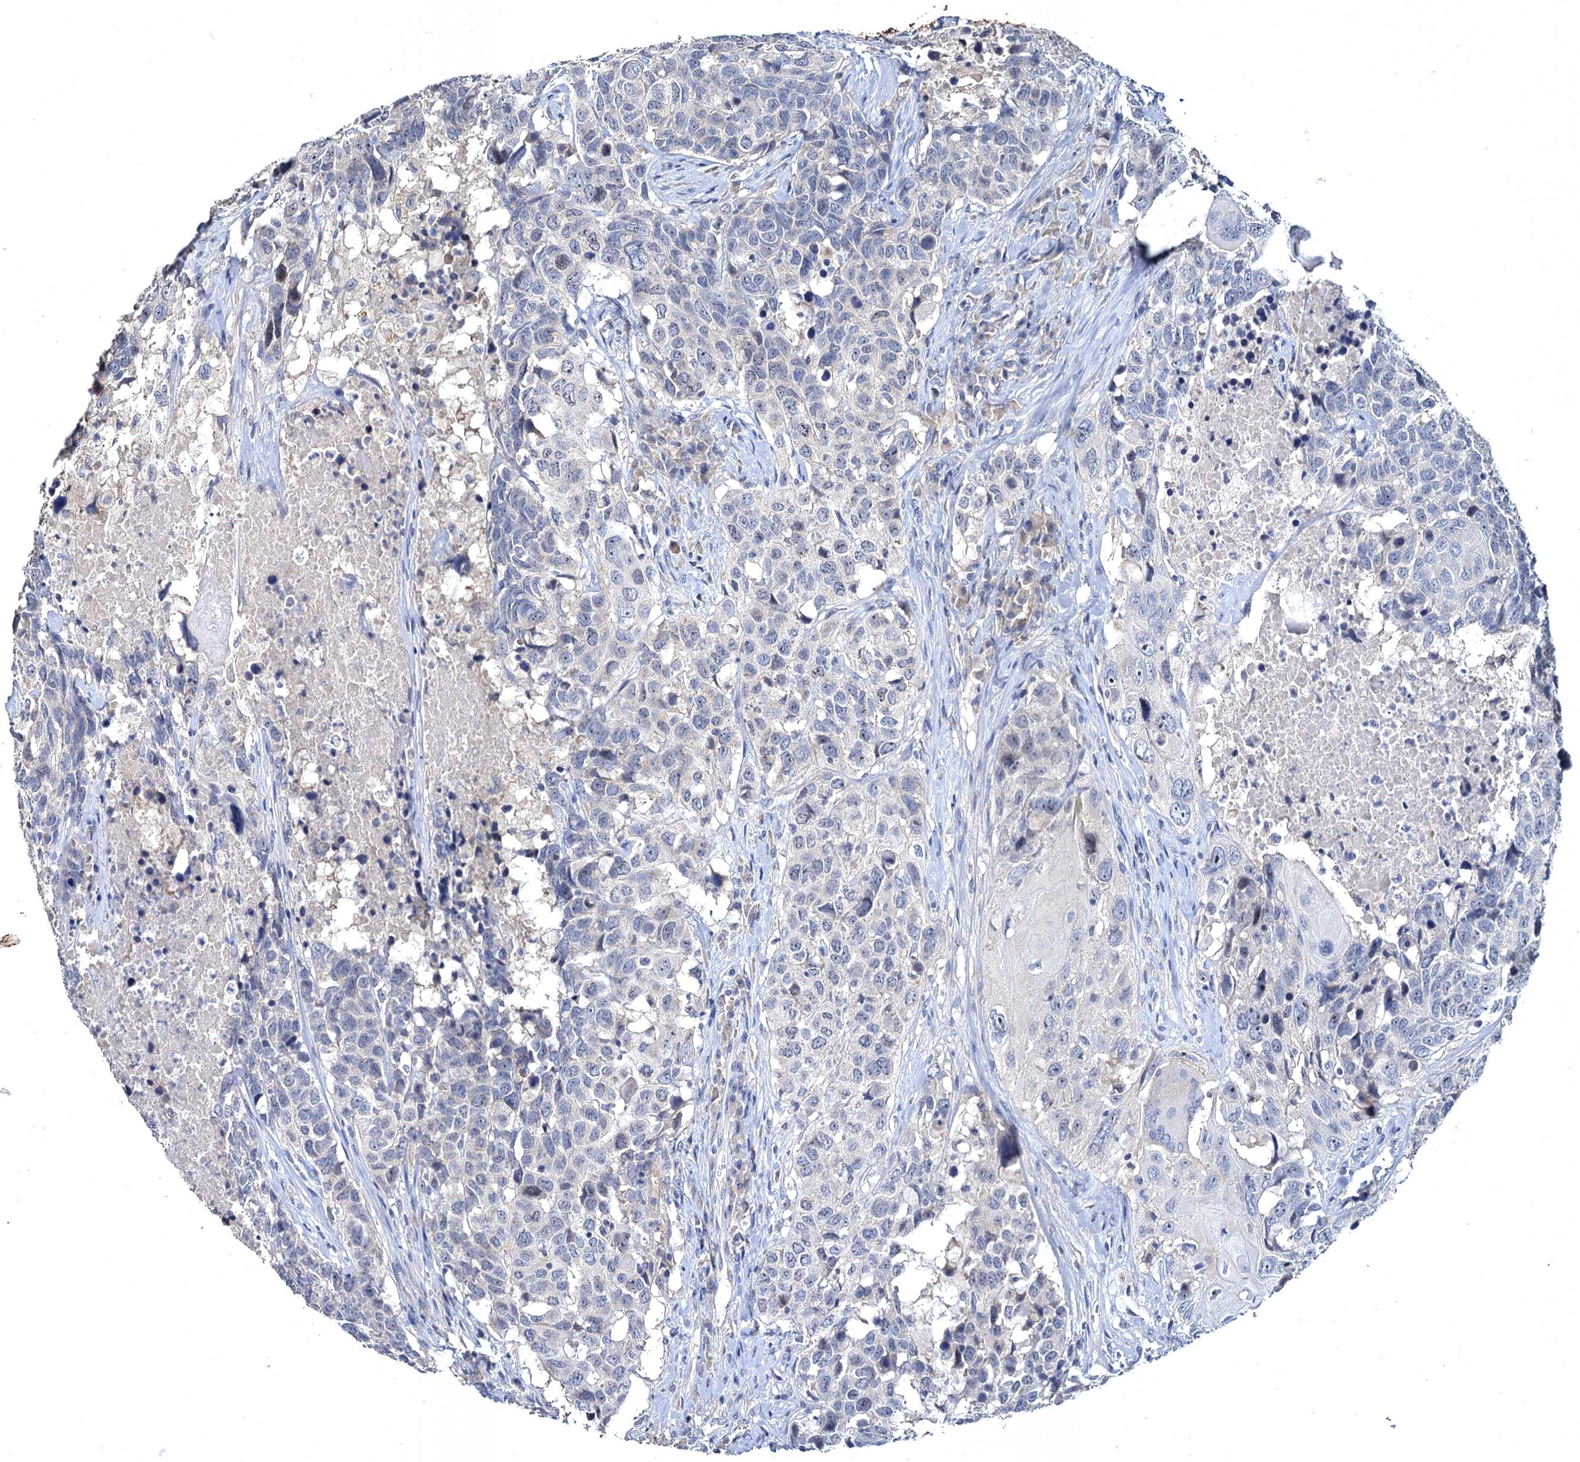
{"staining": {"intensity": "negative", "quantity": "none", "location": "none"}, "tissue": "head and neck cancer", "cell_type": "Tumor cells", "image_type": "cancer", "snomed": [{"axis": "morphology", "description": "Squamous cell carcinoma, NOS"}, {"axis": "topography", "description": "Head-Neck"}], "caption": "High magnification brightfield microscopy of squamous cell carcinoma (head and neck) stained with DAB (3,3'-diaminobenzidine) (brown) and counterstained with hematoxylin (blue): tumor cells show no significant expression.", "gene": "ATP9A", "patient": {"sex": "male", "age": 66}}